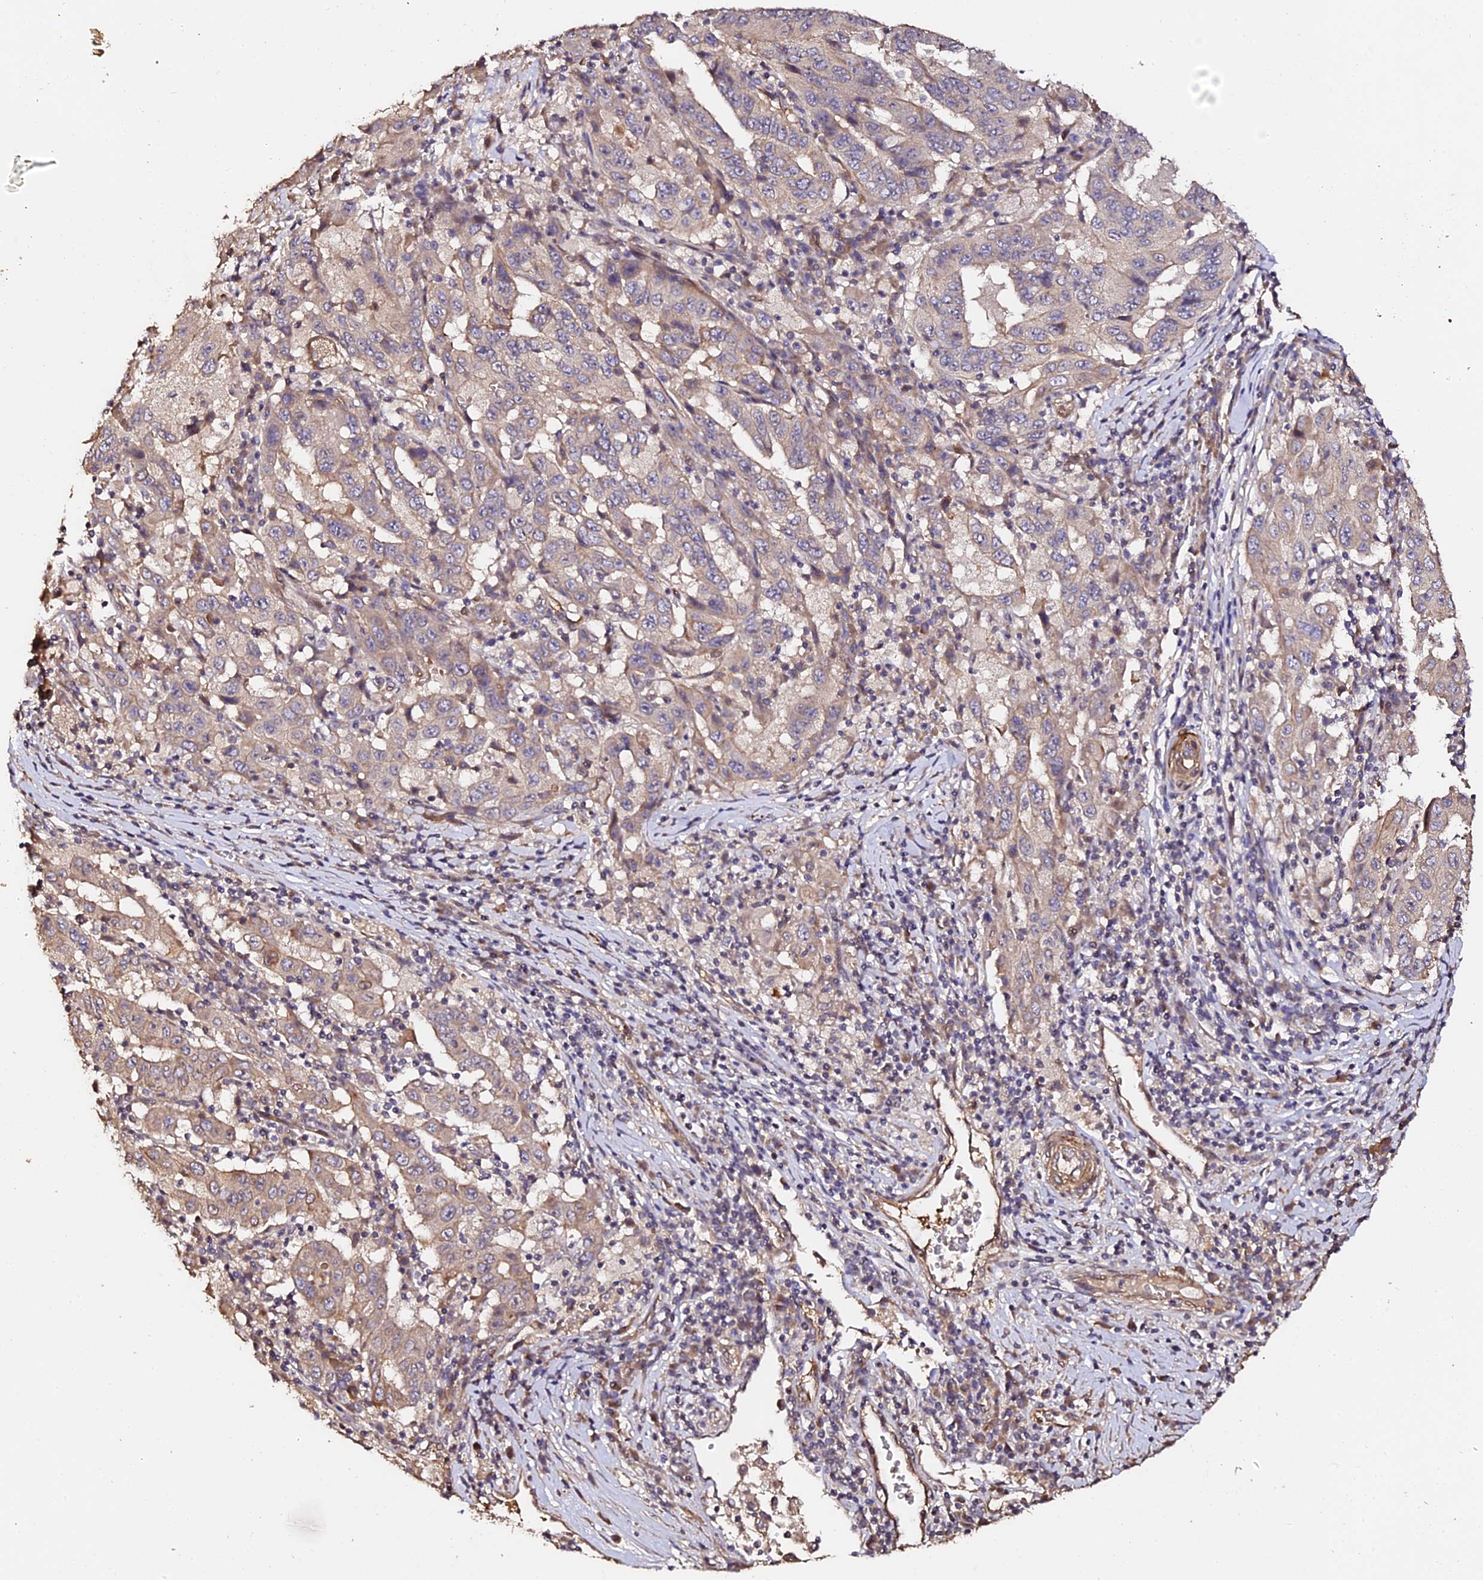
{"staining": {"intensity": "weak", "quantity": "25%-75%", "location": "cytoplasmic/membranous"}, "tissue": "pancreatic cancer", "cell_type": "Tumor cells", "image_type": "cancer", "snomed": [{"axis": "morphology", "description": "Adenocarcinoma, NOS"}, {"axis": "topography", "description": "Pancreas"}], "caption": "Immunohistochemical staining of pancreatic cancer (adenocarcinoma) demonstrates low levels of weak cytoplasmic/membranous positivity in about 25%-75% of tumor cells. The protein is shown in brown color, while the nuclei are stained blue.", "gene": "TDO2", "patient": {"sex": "male", "age": 63}}